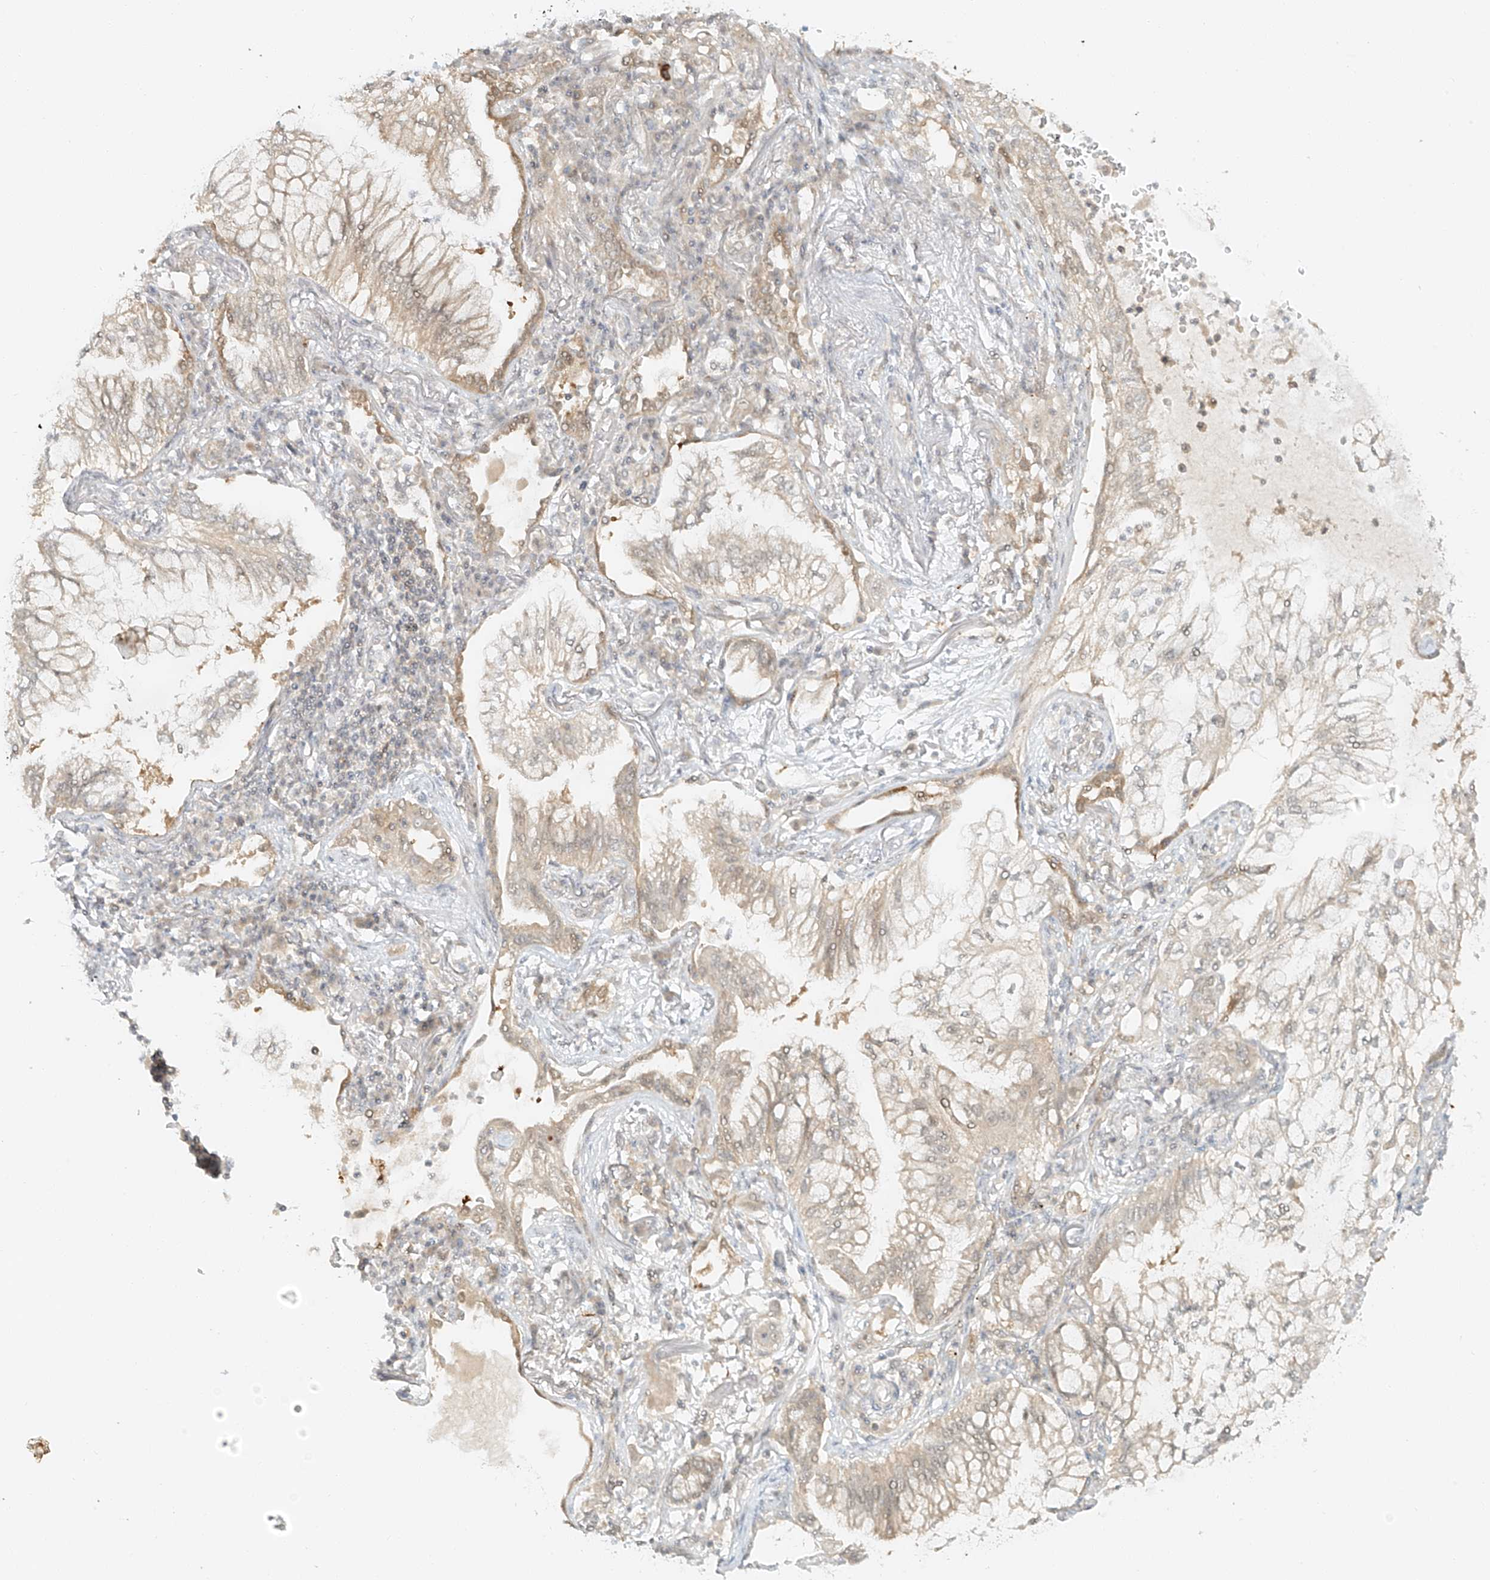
{"staining": {"intensity": "weak", "quantity": "25%-75%", "location": "cytoplasmic/membranous"}, "tissue": "lung cancer", "cell_type": "Tumor cells", "image_type": "cancer", "snomed": [{"axis": "morphology", "description": "Adenocarcinoma, NOS"}, {"axis": "topography", "description": "Lung"}], "caption": "Protein expression analysis of human adenocarcinoma (lung) reveals weak cytoplasmic/membranous expression in about 25%-75% of tumor cells.", "gene": "MIPEP", "patient": {"sex": "female", "age": 70}}